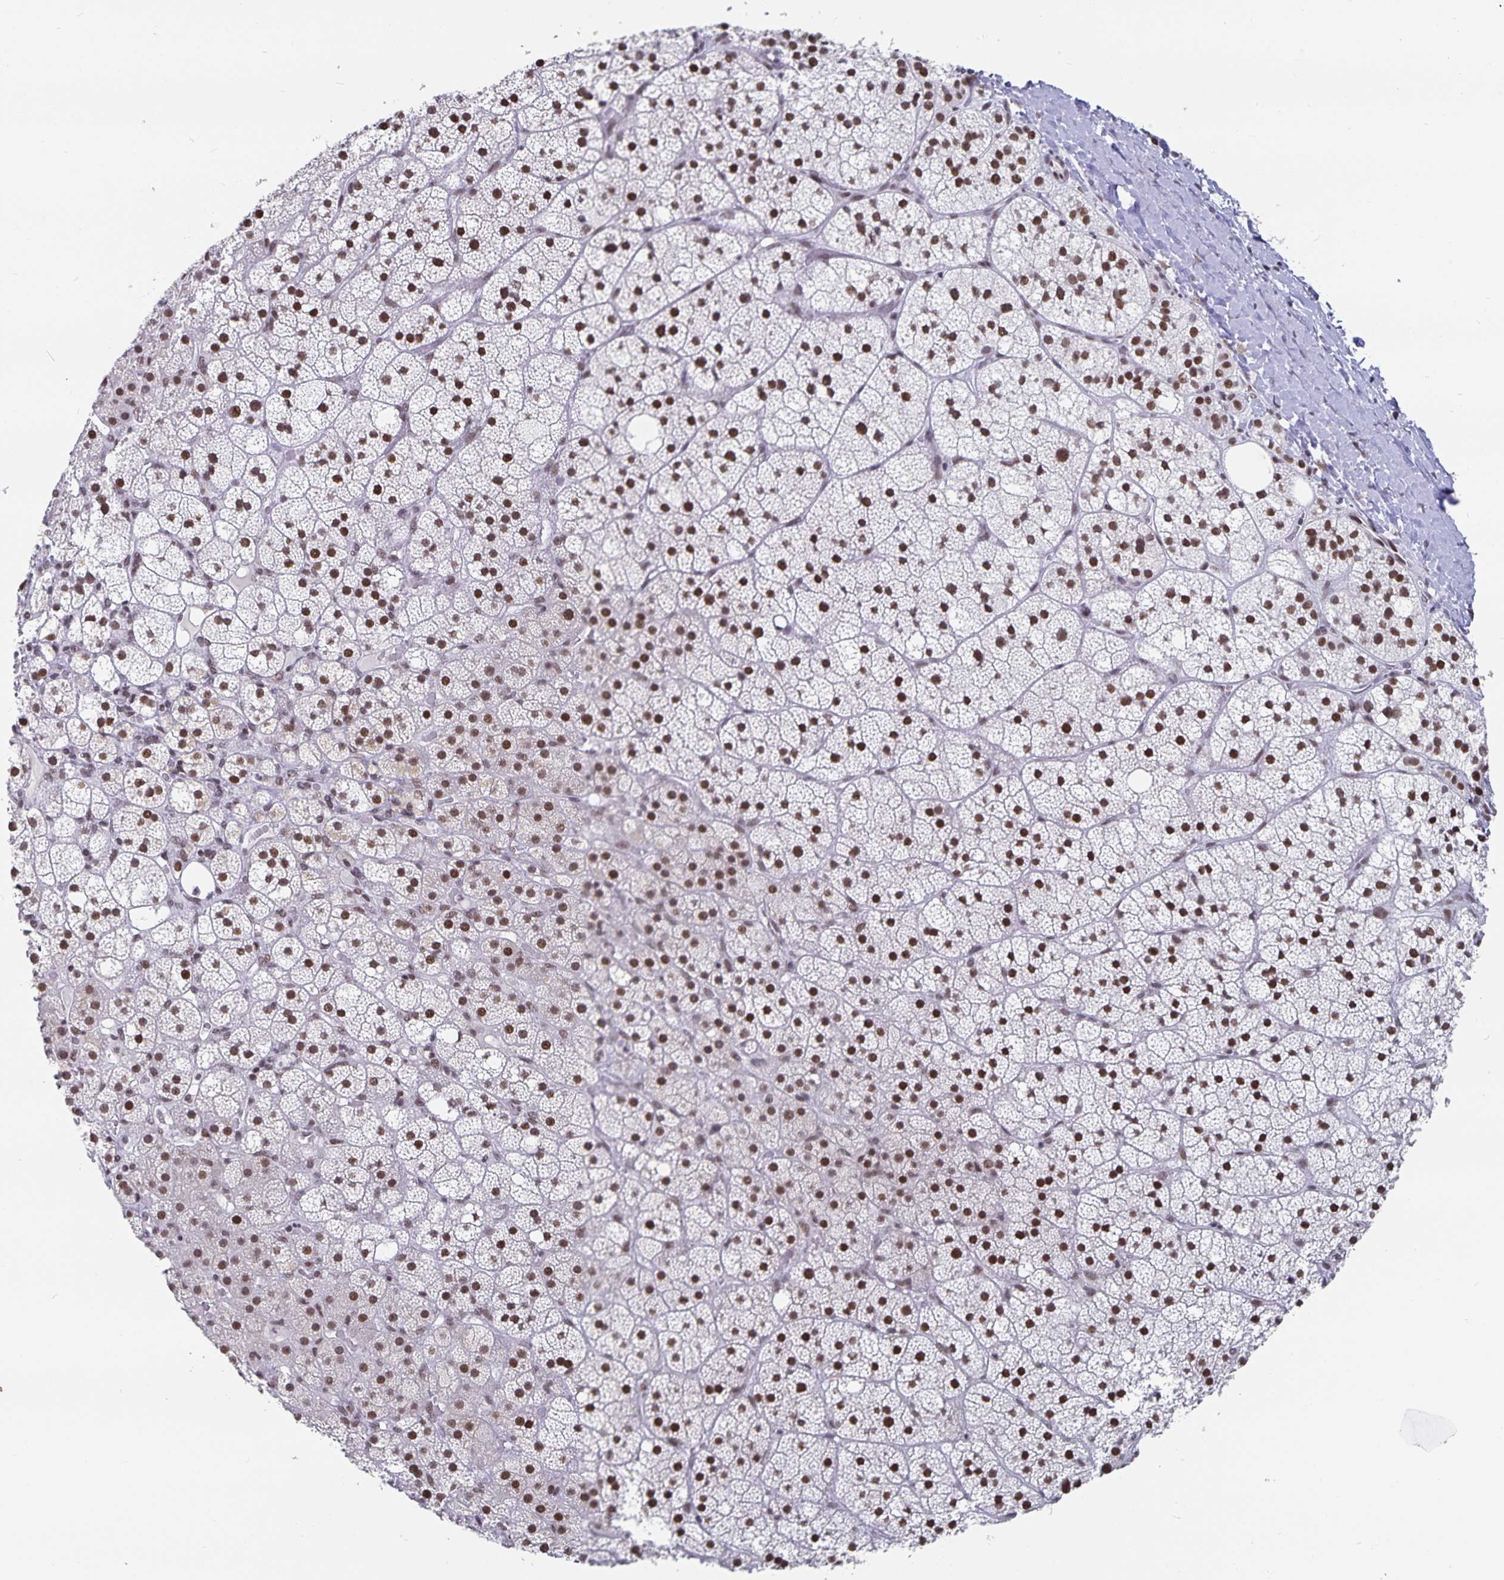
{"staining": {"intensity": "moderate", "quantity": ">75%", "location": "nuclear"}, "tissue": "adrenal gland", "cell_type": "Glandular cells", "image_type": "normal", "snomed": [{"axis": "morphology", "description": "Normal tissue, NOS"}, {"axis": "topography", "description": "Adrenal gland"}], "caption": "Glandular cells display medium levels of moderate nuclear staining in about >75% of cells in benign adrenal gland. Nuclei are stained in blue.", "gene": "PBX2", "patient": {"sex": "male", "age": 53}}